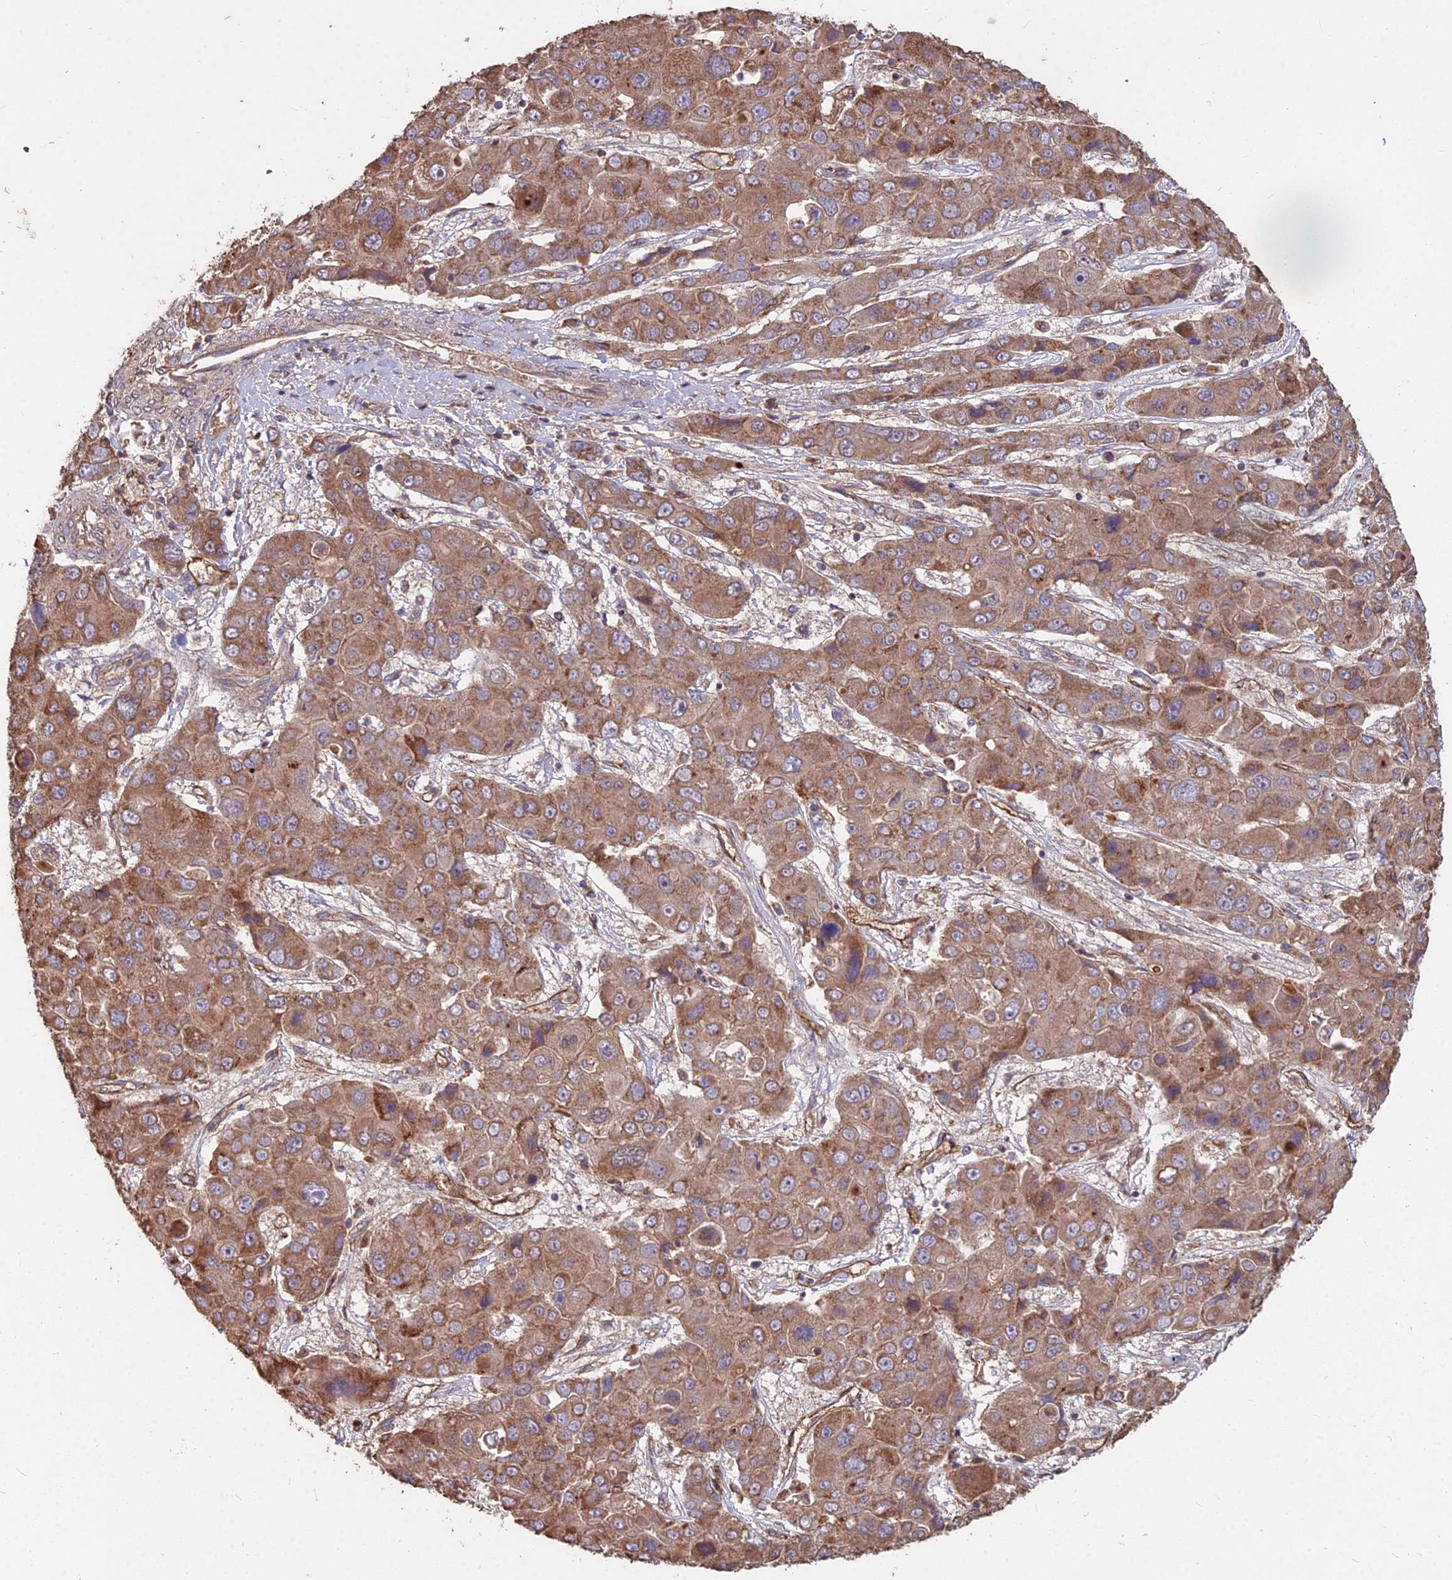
{"staining": {"intensity": "moderate", "quantity": ">75%", "location": "cytoplasmic/membranous"}, "tissue": "liver cancer", "cell_type": "Tumor cells", "image_type": "cancer", "snomed": [{"axis": "morphology", "description": "Cholangiocarcinoma"}, {"axis": "topography", "description": "Liver"}], "caption": "A brown stain labels moderate cytoplasmic/membranous staining of a protein in liver cholangiocarcinoma tumor cells.", "gene": "CEMIP2", "patient": {"sex": "male", "age": 67}}